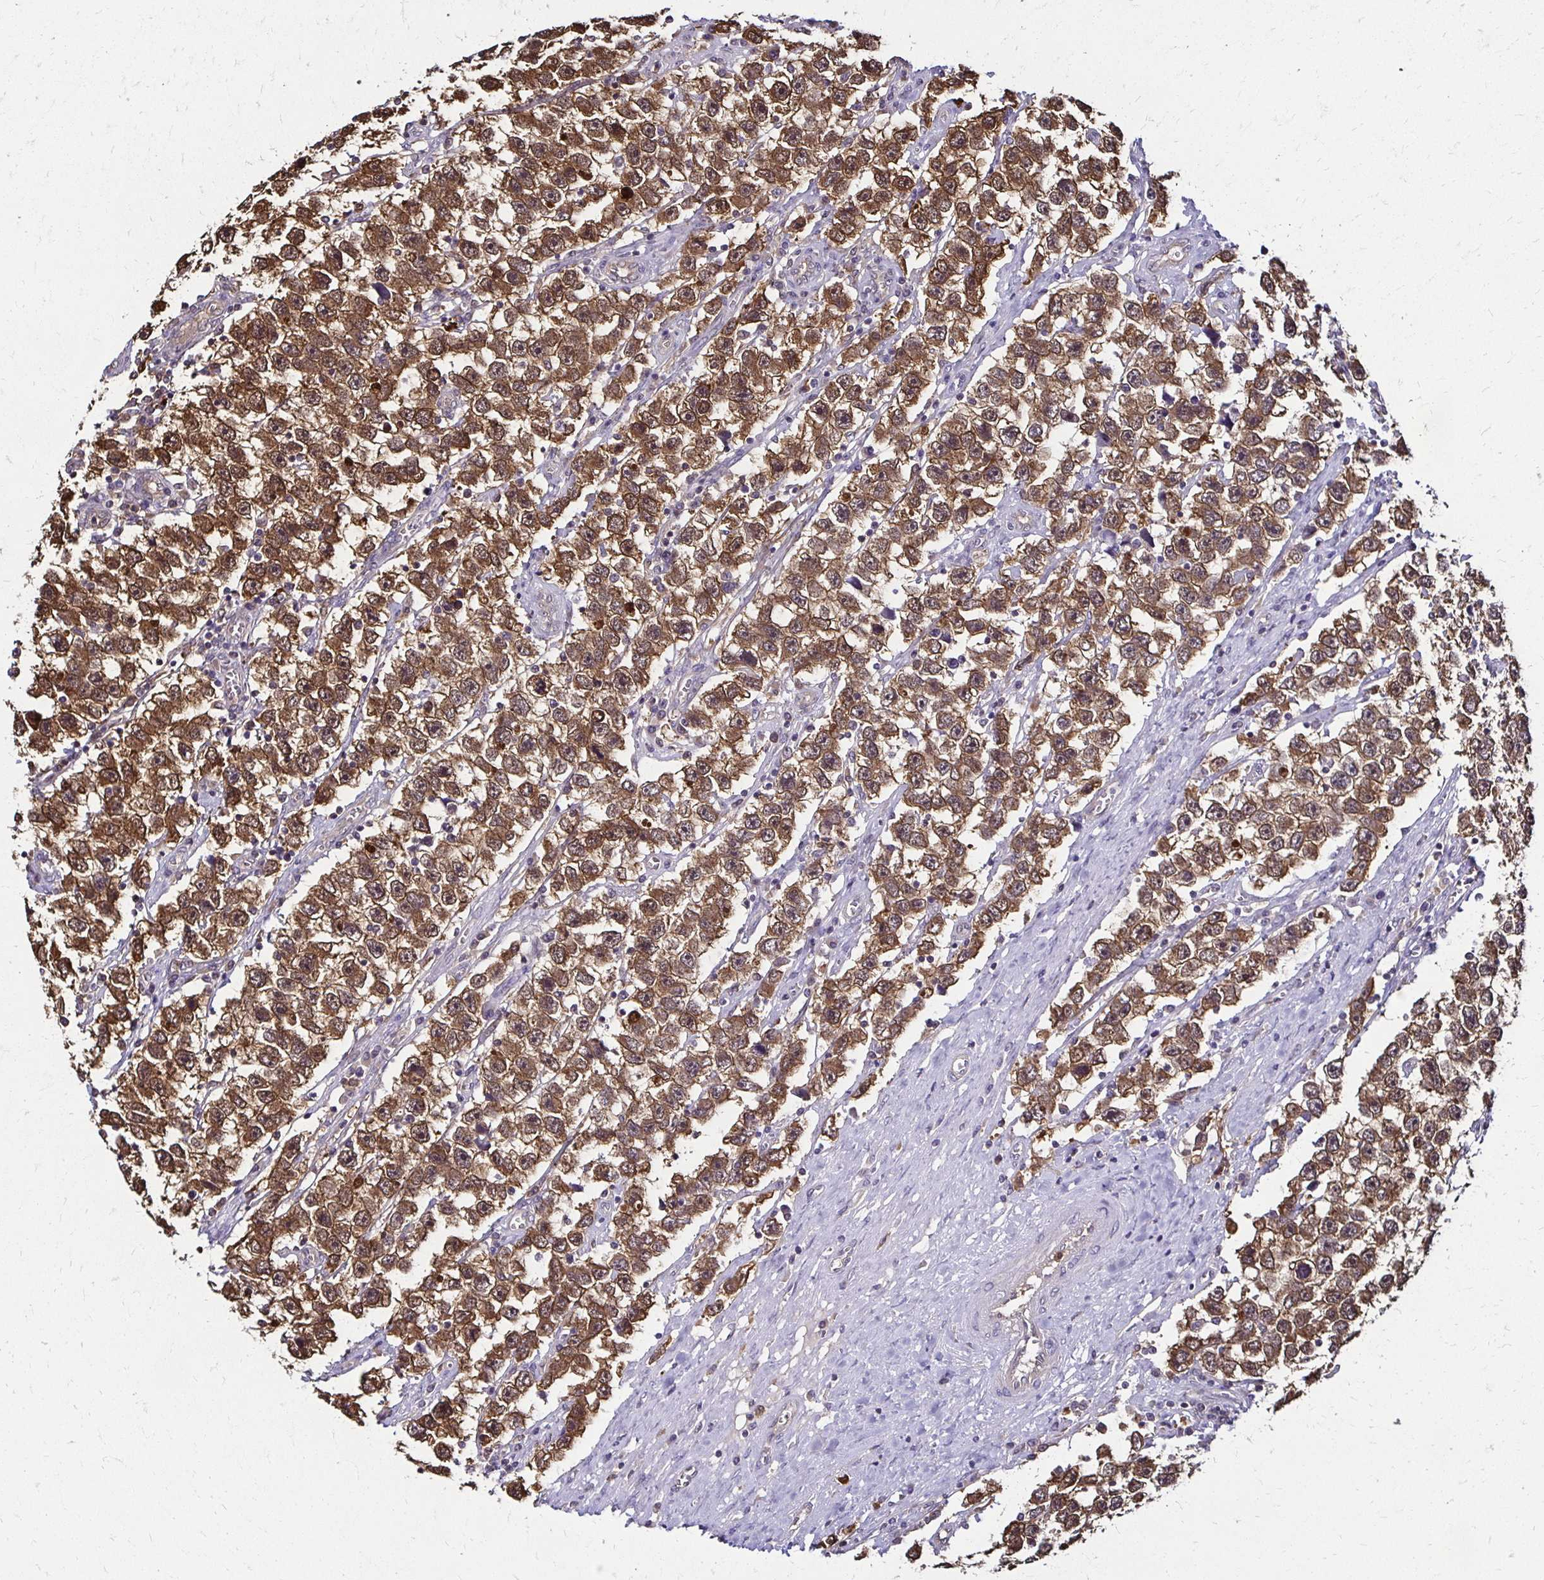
{"staining": {"intensity": "moderate", "quantity": ">75%", "location": "cytoplasmic/membranous,nuclear"}, "tissue": "testis cancer", "cell_type": "Tumor cells", "image_type": "cancer", "snomed": [{"axis": "morphology", "description": "Seminoma, NOS"}, {"axis": "topography", "description": "Testis"}], "caption": "This histopathology image demonstrates immunohistochemistry staining of seminoma (testis), with medium moderate cytoplasmic/membranous and nuclear positivity in approximately >75% of tumor cells.", "gene": "TXN", "patient": {"sex": "male", "age": 33}}